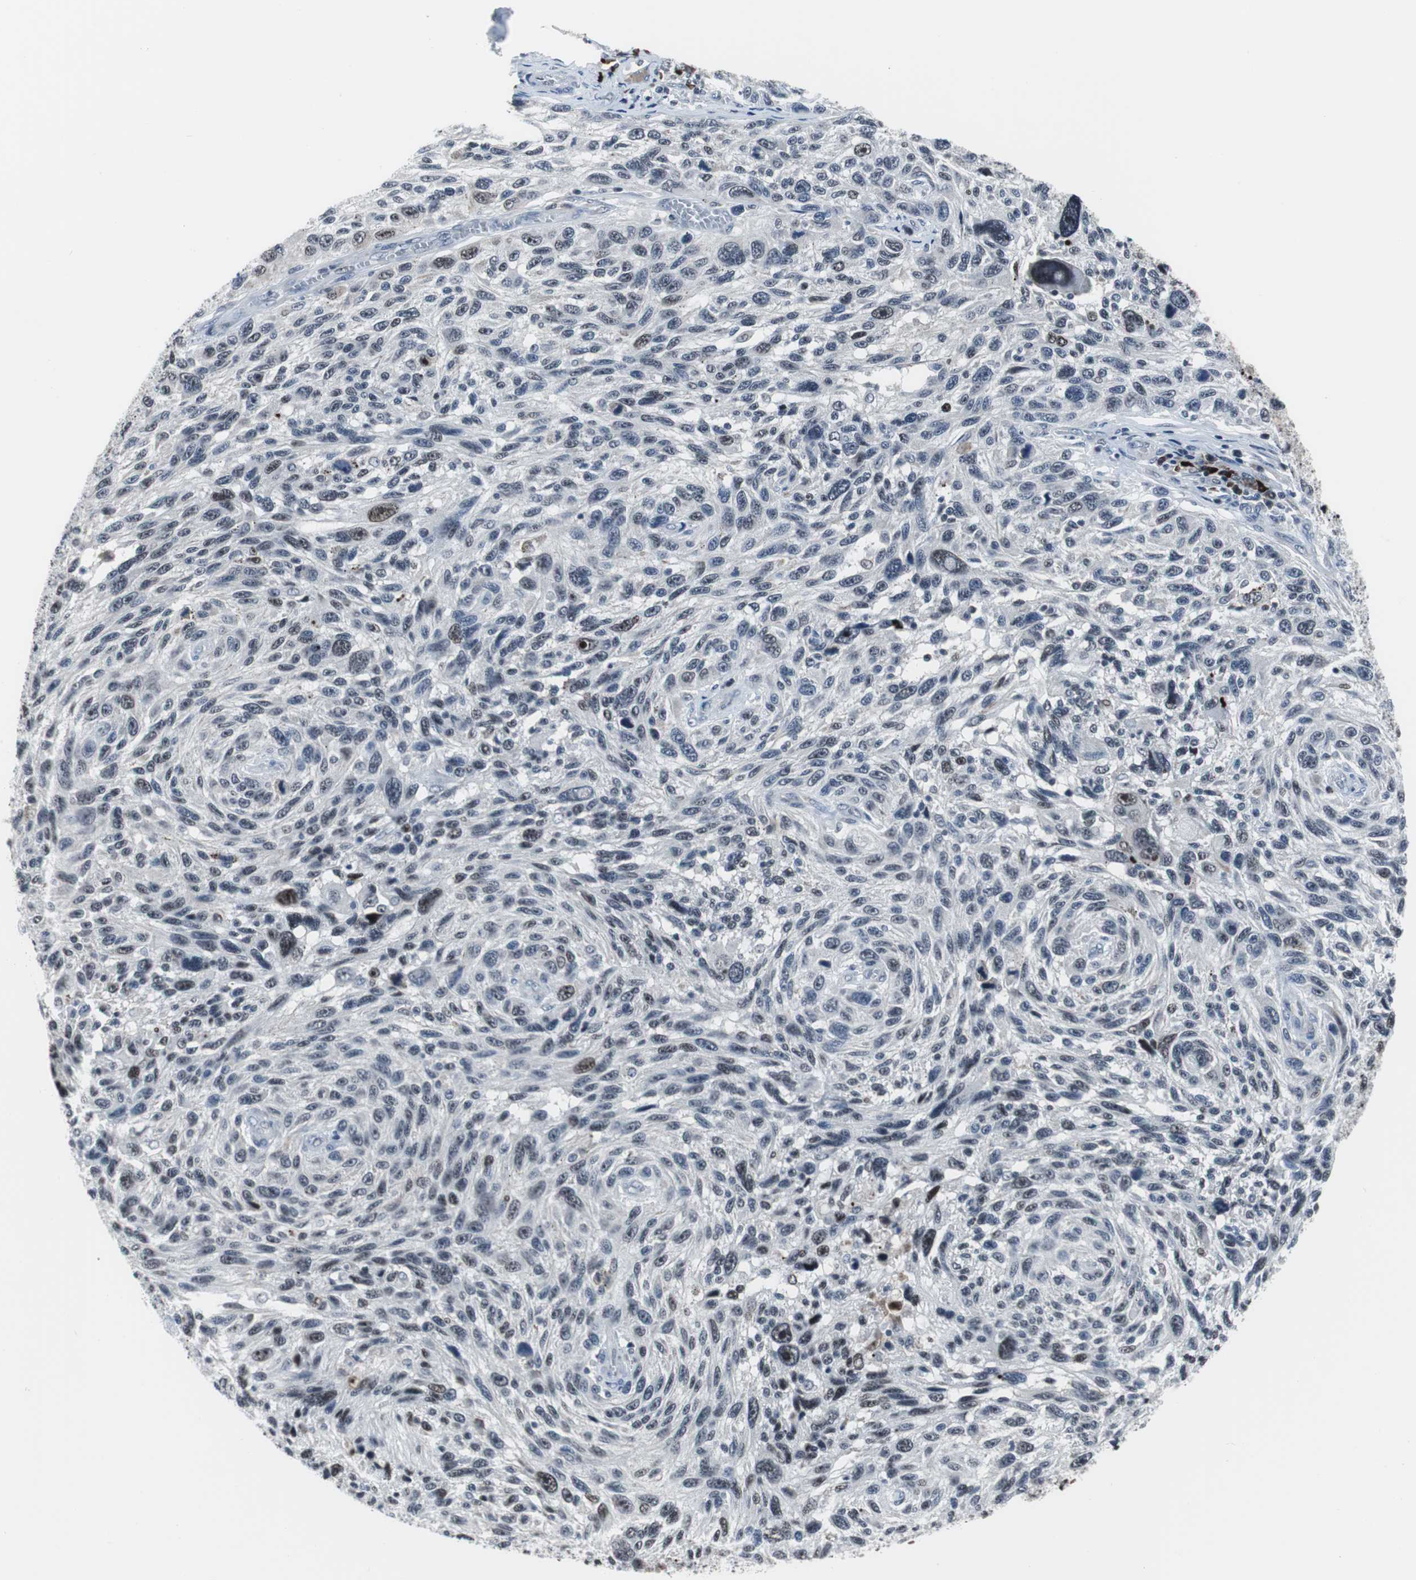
{"staining": {"intensity": "weak", "quantity": "<25%", "location": "nuclear"}, "tissue": "melanoma", "cell_type": "Tumor cells", "image_type": "cancer", "snomed": [{"axis": "morphology", "description": "Malignant melanoma, NOS"}, {"axis": "topography", "description": "Skin"}], "caption": "Immunohistochemical staining of human melanoma exhibits no significant positivity in tumor cells. (DAB (3,3'-diaminobenzidine) immunohistochemistry (IHC) with hematoxylin counter stain).", "gene": "DOK1", "patient": {"sex": "male", "age": 53}}